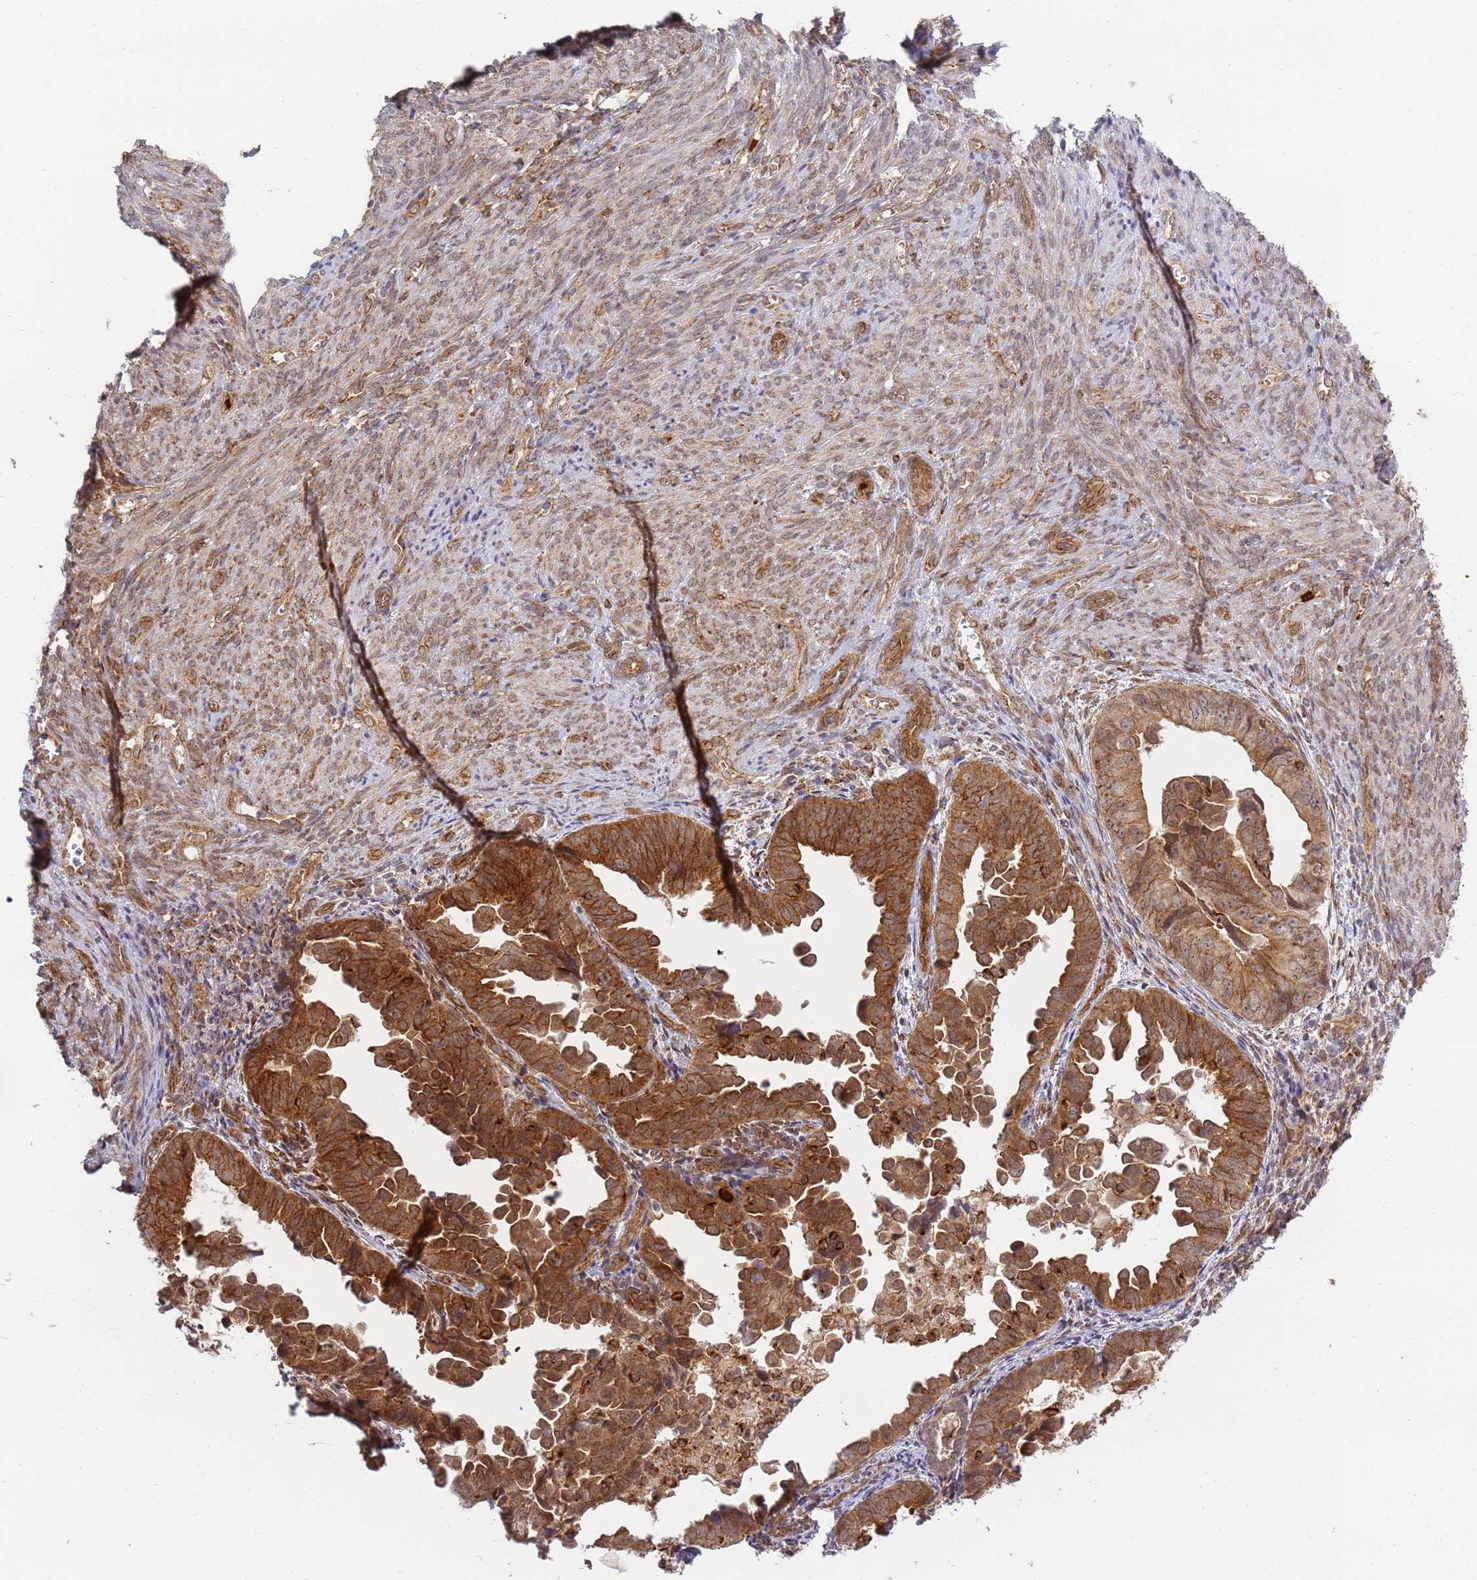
{"staining": {"intensity": "strong", "quantity": ">75%", "location": "cytoplasmic/membranous"}, "tissue": "endometrial cancer", "cell_type": "Tumor cells", "image_type": "cancer", "snomed": [{"axis": "morphology", "description": "Adenocarcinoma, NOS"}, {"axis": "topography", "description": "Endometrium"}], "caption": "Immunohistochemical staining of adenocarcinoma (endometrial) reveals high levels of strong cytoplasmic/membranous protein positivity in about >75% of tumor cells.", "gene": "CEP170", "patient": {"sex": "female", "age": 75}}